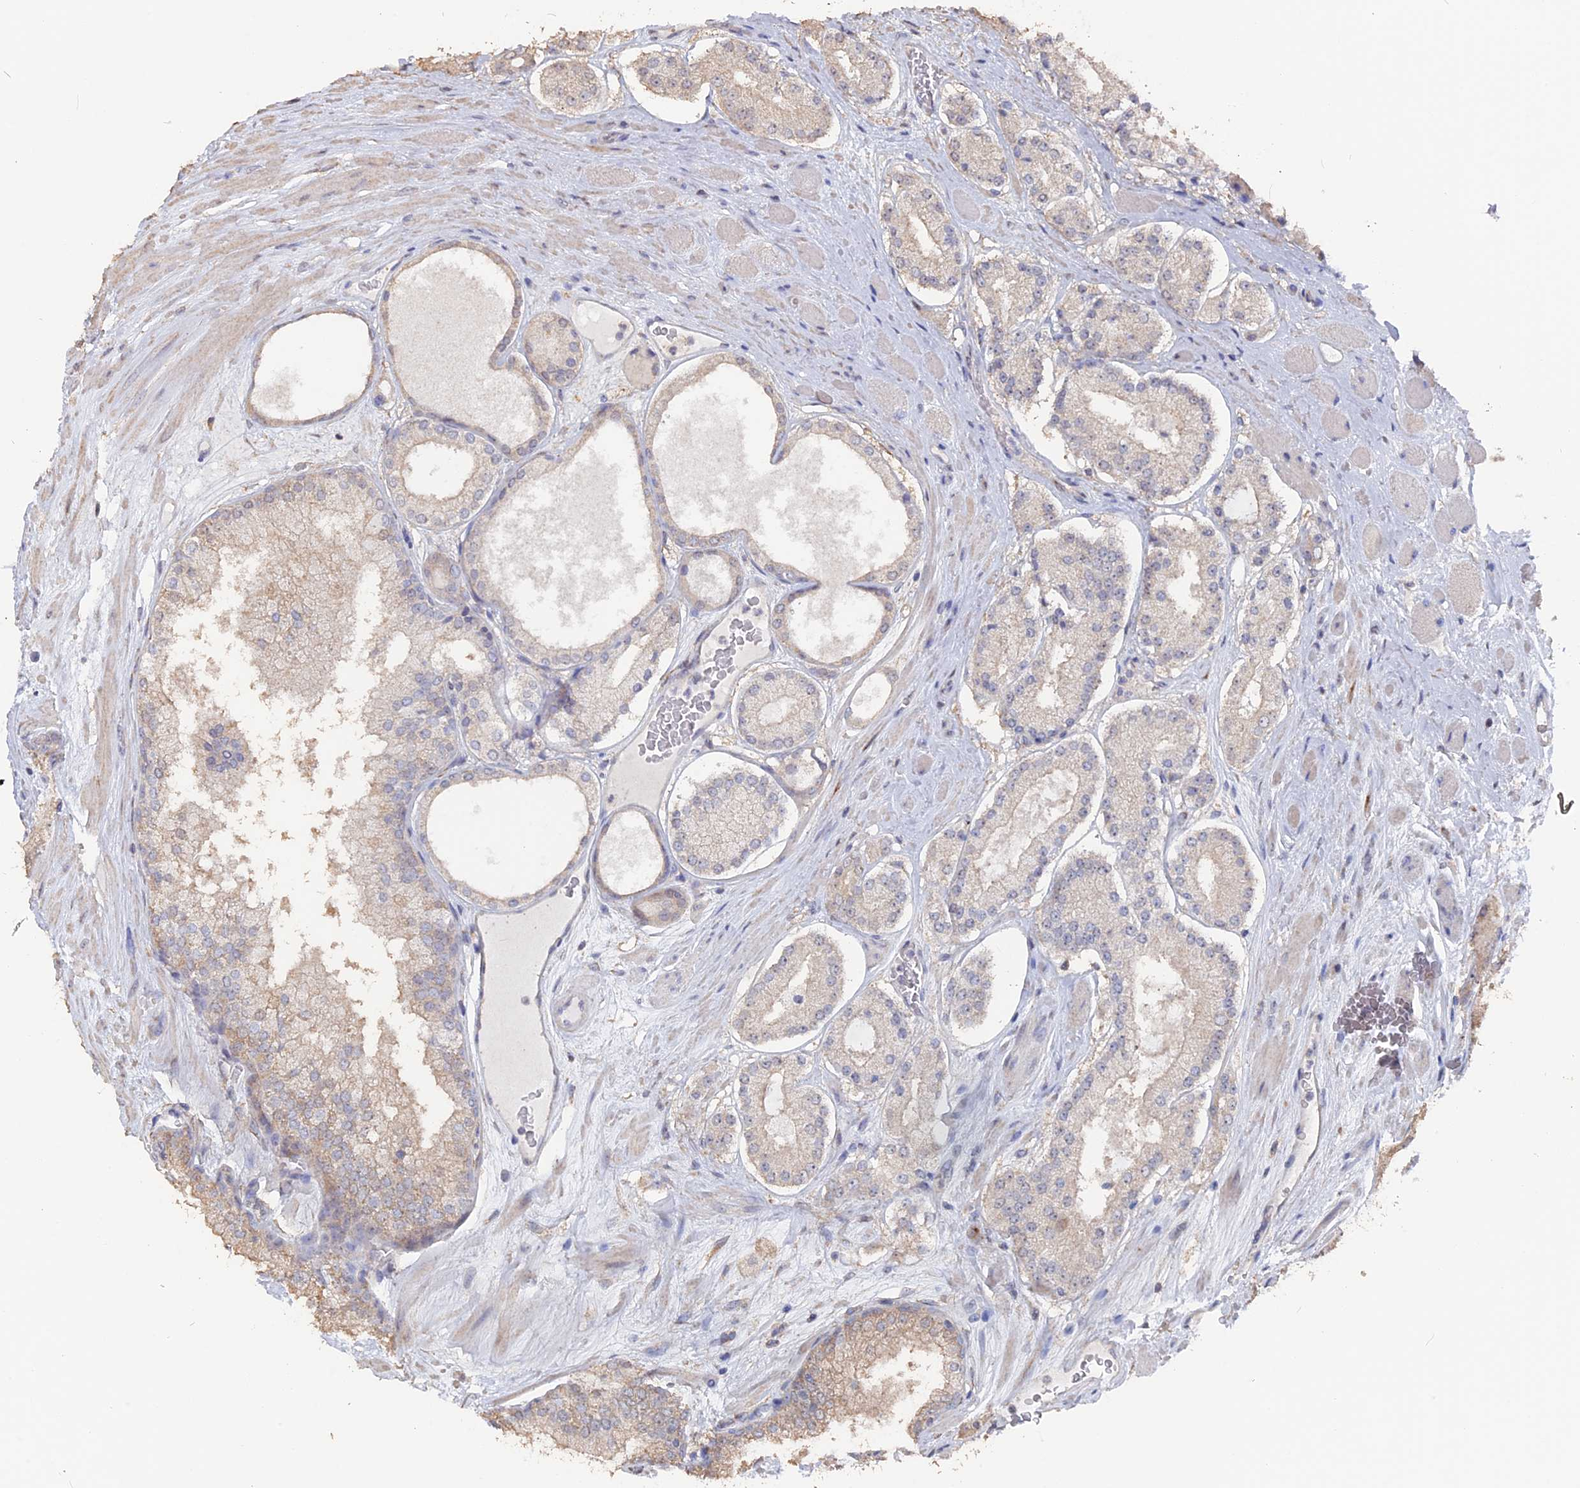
{"staining": {"intensity": "weak", "quantity": "<25%", "location": "cytoplasmic/membranous"}, "tissue": "prostate cancer", "cell_type": "Tumor cells", "image_type": "cancer", "snomed": [{"axis": "morphology", "description": "Adenocarcinoma, High grade"}, {"axis": "topography", "description": "Prostate"}], "caption": "High power microscopy histopathology image of an immunohistochemistry (IHC) photomicrograph of high-grade adenocarcinoma (prostate), revealing no significant positivity in tumor cells.", "gene": "SEMG2", "patient": {"sex": "male", "age": 67}}